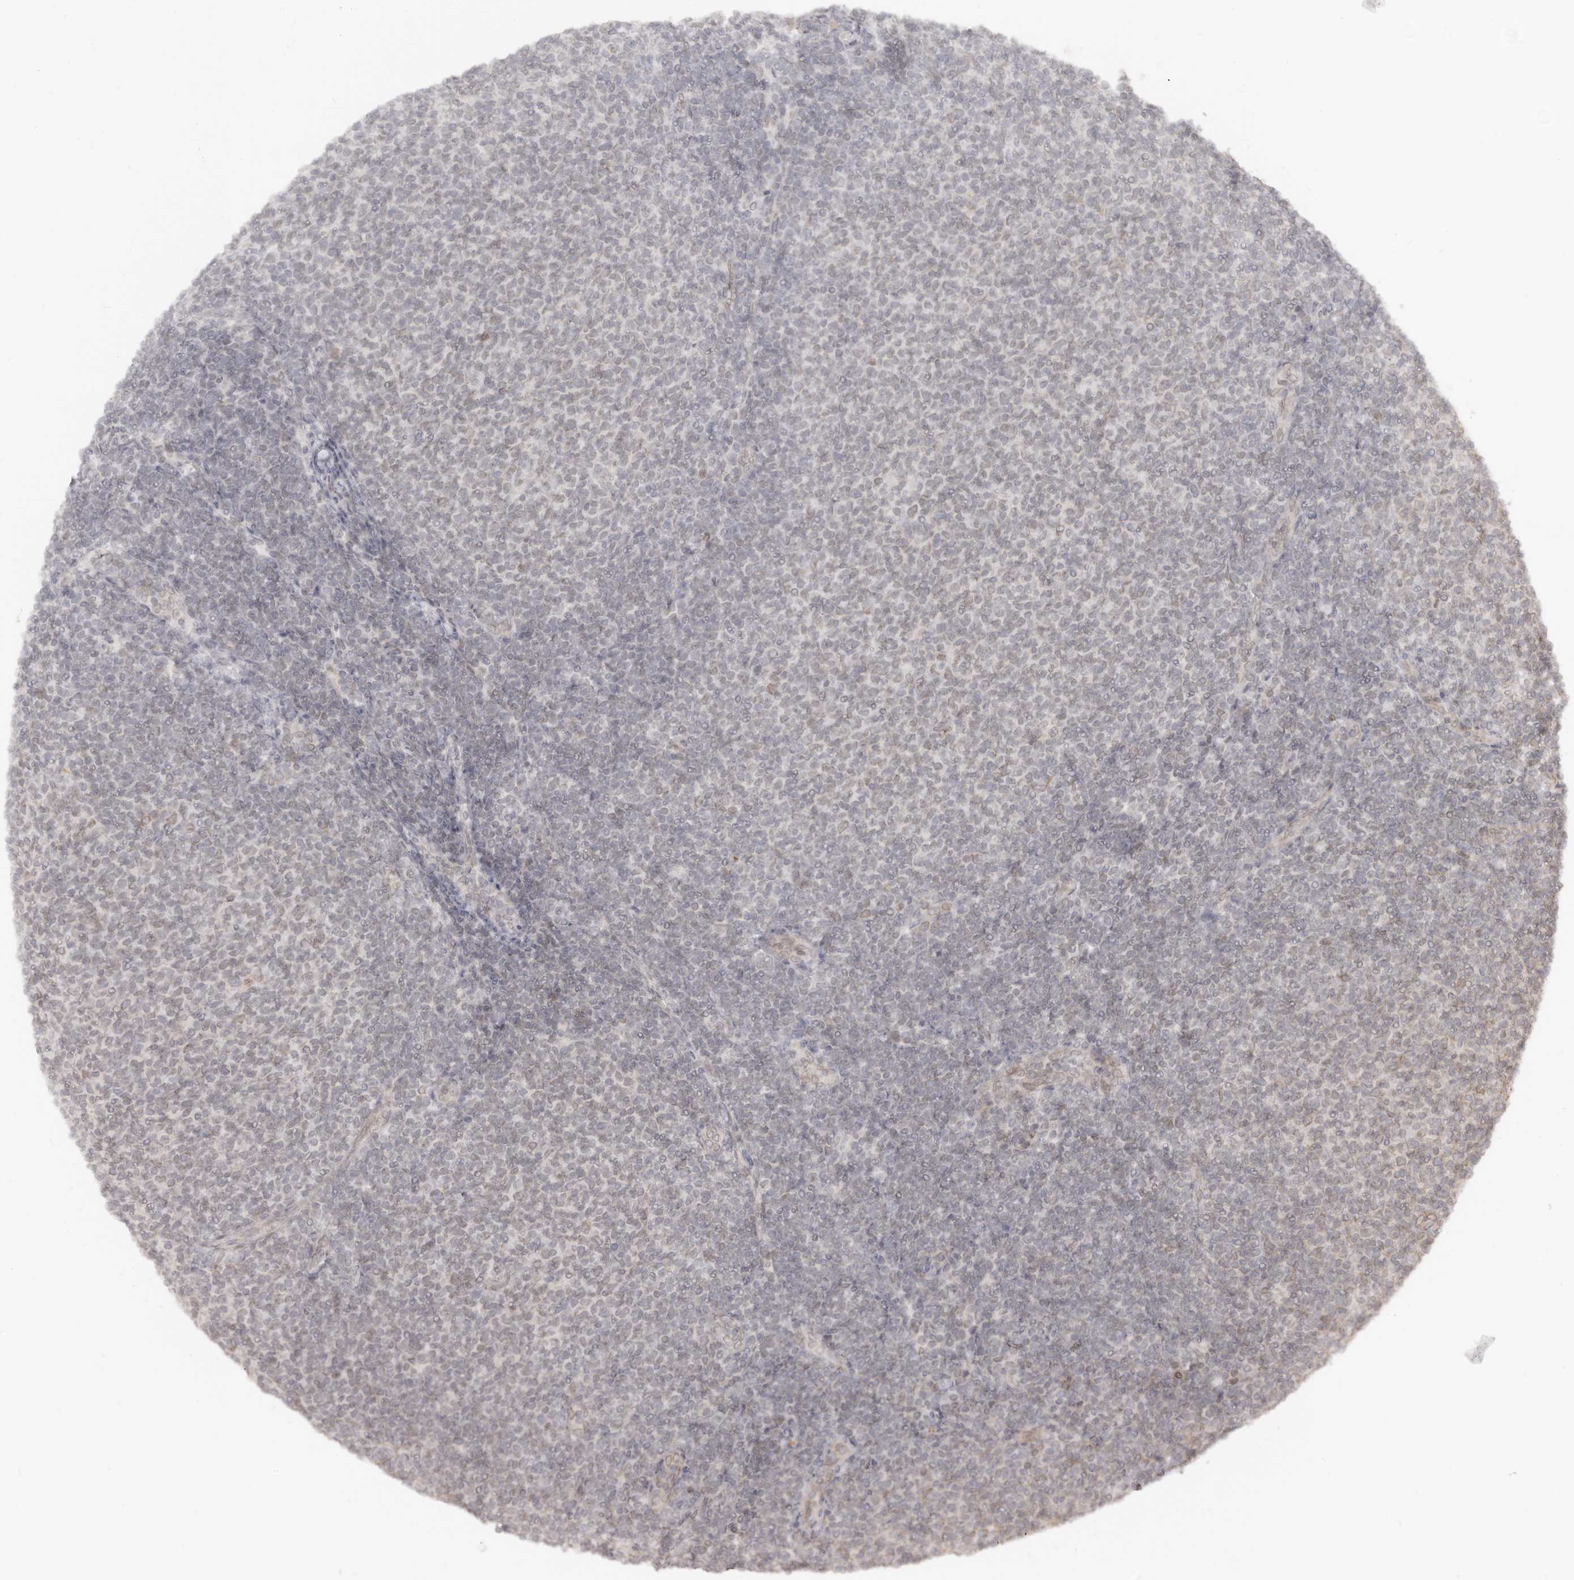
{"staining": {"intensity": "weak", "quantity": "<25%", "location": "nuclear"}, "tissue": "lymphoma", "cell_type": "Tumor cells", "image_type": "cancer", "snomed": [{"axis": "morphology", "description": "Malignant lymphoma, non-Hodgkin's type, Low grade"}, {"axis": "topography", "description": "Lymph node"}], "caption": "Immunohistochemistry of human lymphoma reveals no expression in tumor cells.", "gene": "NUP153", "patient": {"sex": "male", "age": 66}}